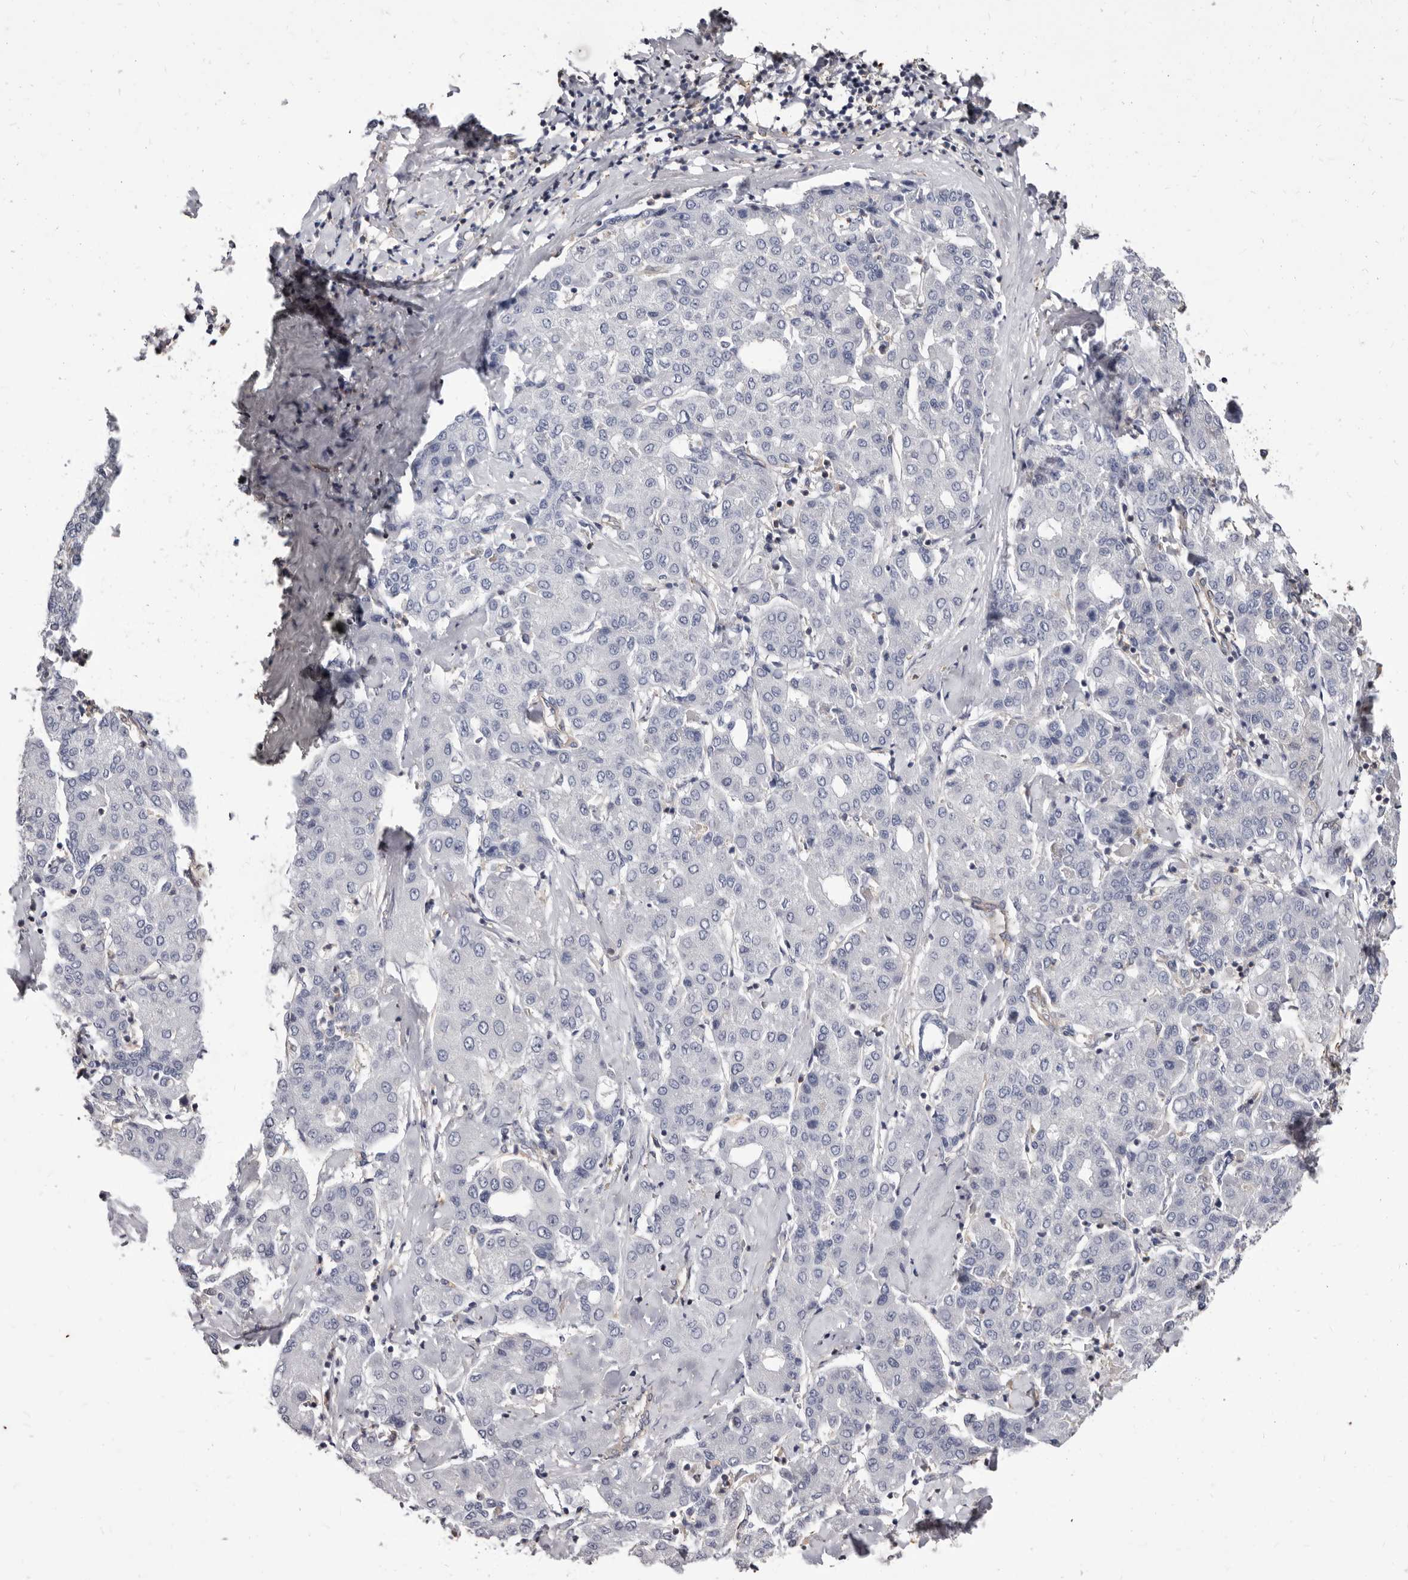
{"staining": {"intensity": "negative", "quantity": "none", "location": "none"}, "tissue": "liver cancer", "cell_type": "Tumor cells", "image_type": "cancer", "snomed": [{"axis": "morphology", "description": "Carcinoma, Hepatocellular, NOS"}, {"axis": "topography", "description": "Liver"}], "caption": "Immunohistochemical staining of liver hepatocellular carcinoma reveals no significant positivity in tumor cells.", "gene": "NIBAN1", "patient": {"sex": "male", "age": 65}}